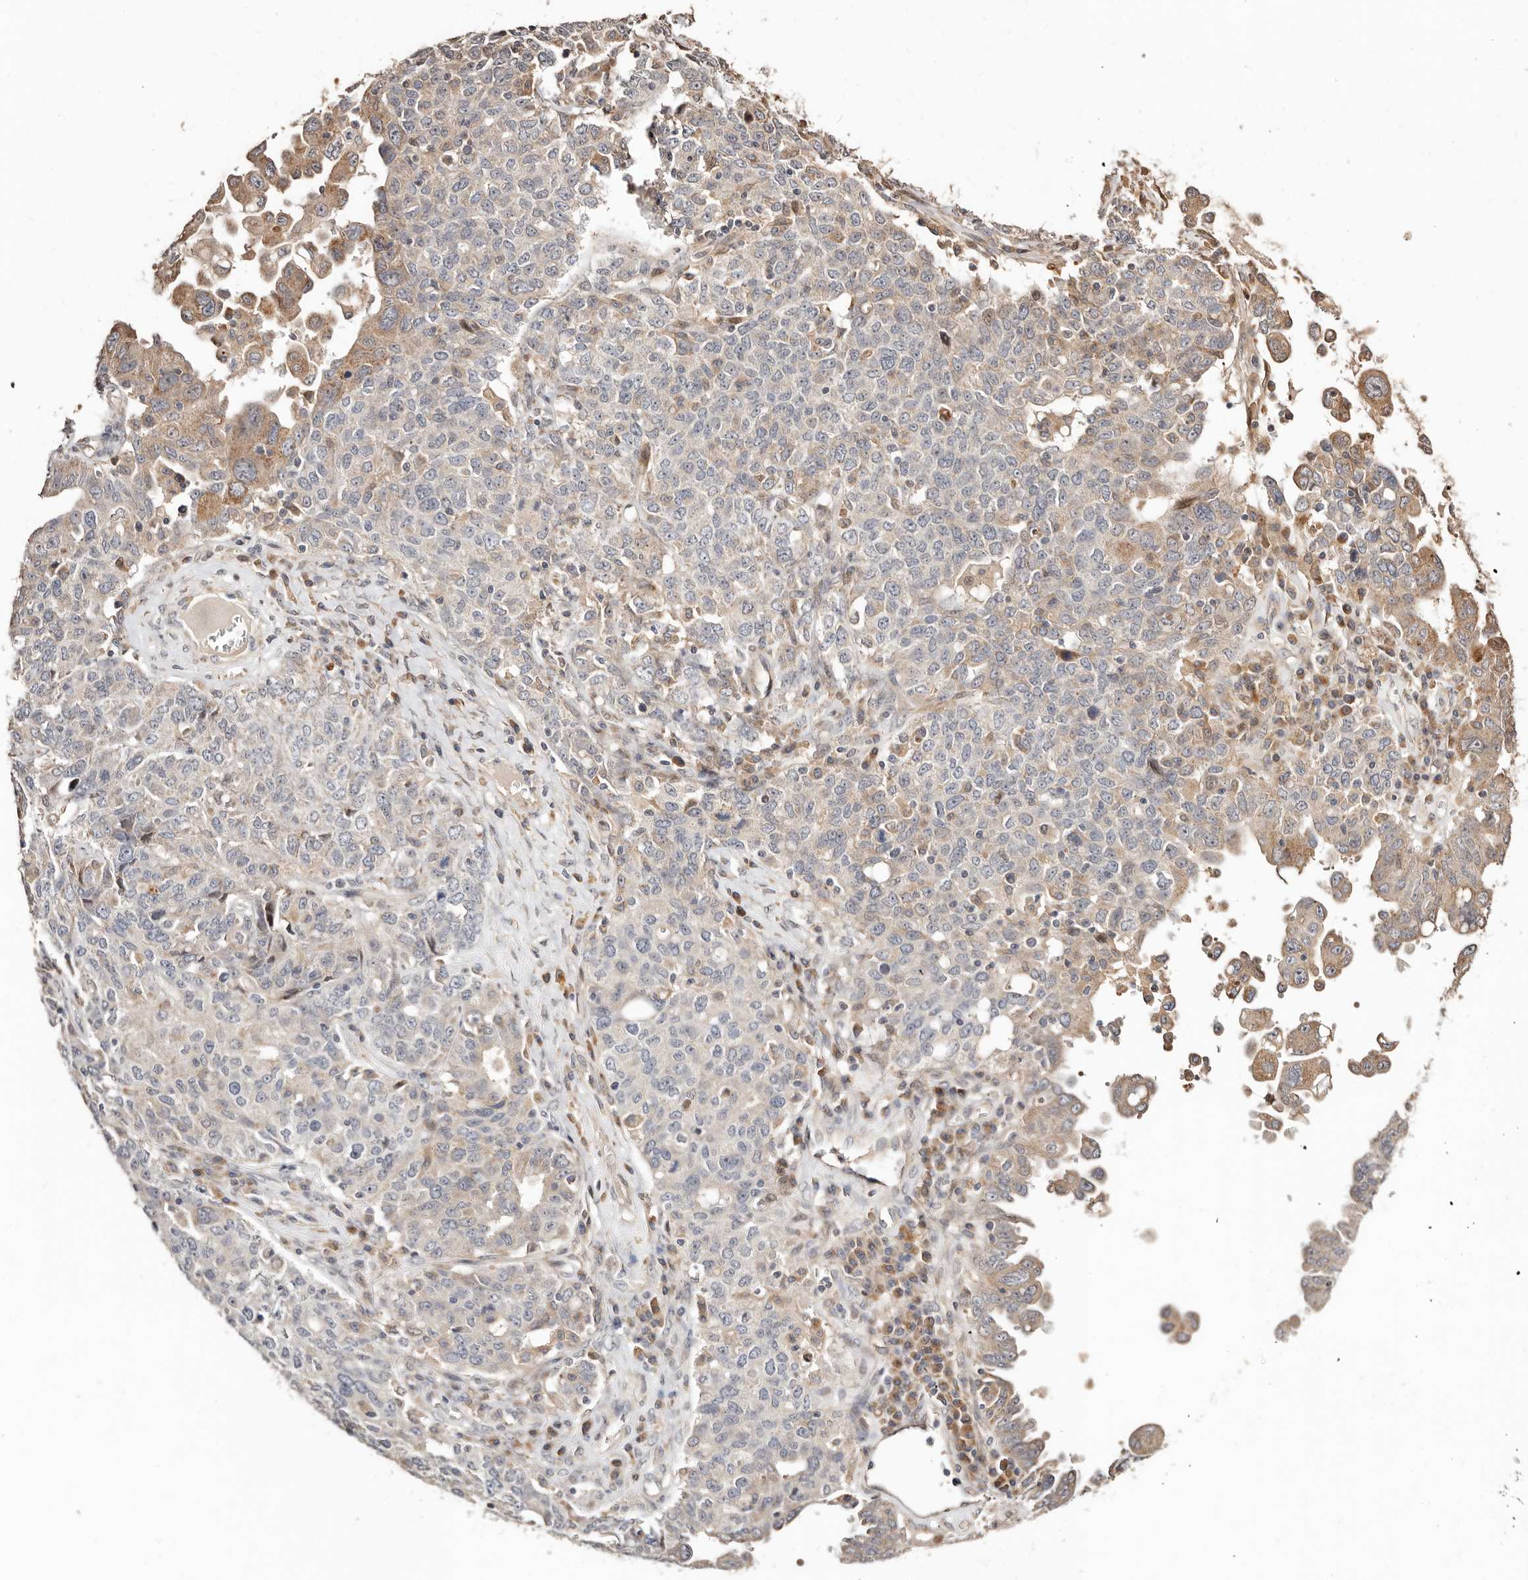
{"staining": {"intensity": "moderate", "quantity": "<25%", "location": "cytoplasmic/membranous"}, "tissue": "ovarian cancer", "cell_type": "Tumor cells", "image_type": "cancer", "snomed": [{"axis": "morphology", "description": "Carcinoma, endometroid"}, {"axis": "topography", "description": "Ovary"}], "caption": "Immunohistochemical staining of ovarian cancer (endometroid carcinoma) shows low levels of moderate cytoplasmic/membranous staining in about <25% of tumor cells.", "gene": "APOL6", "patient": {"sex": "female", "age": 62}}